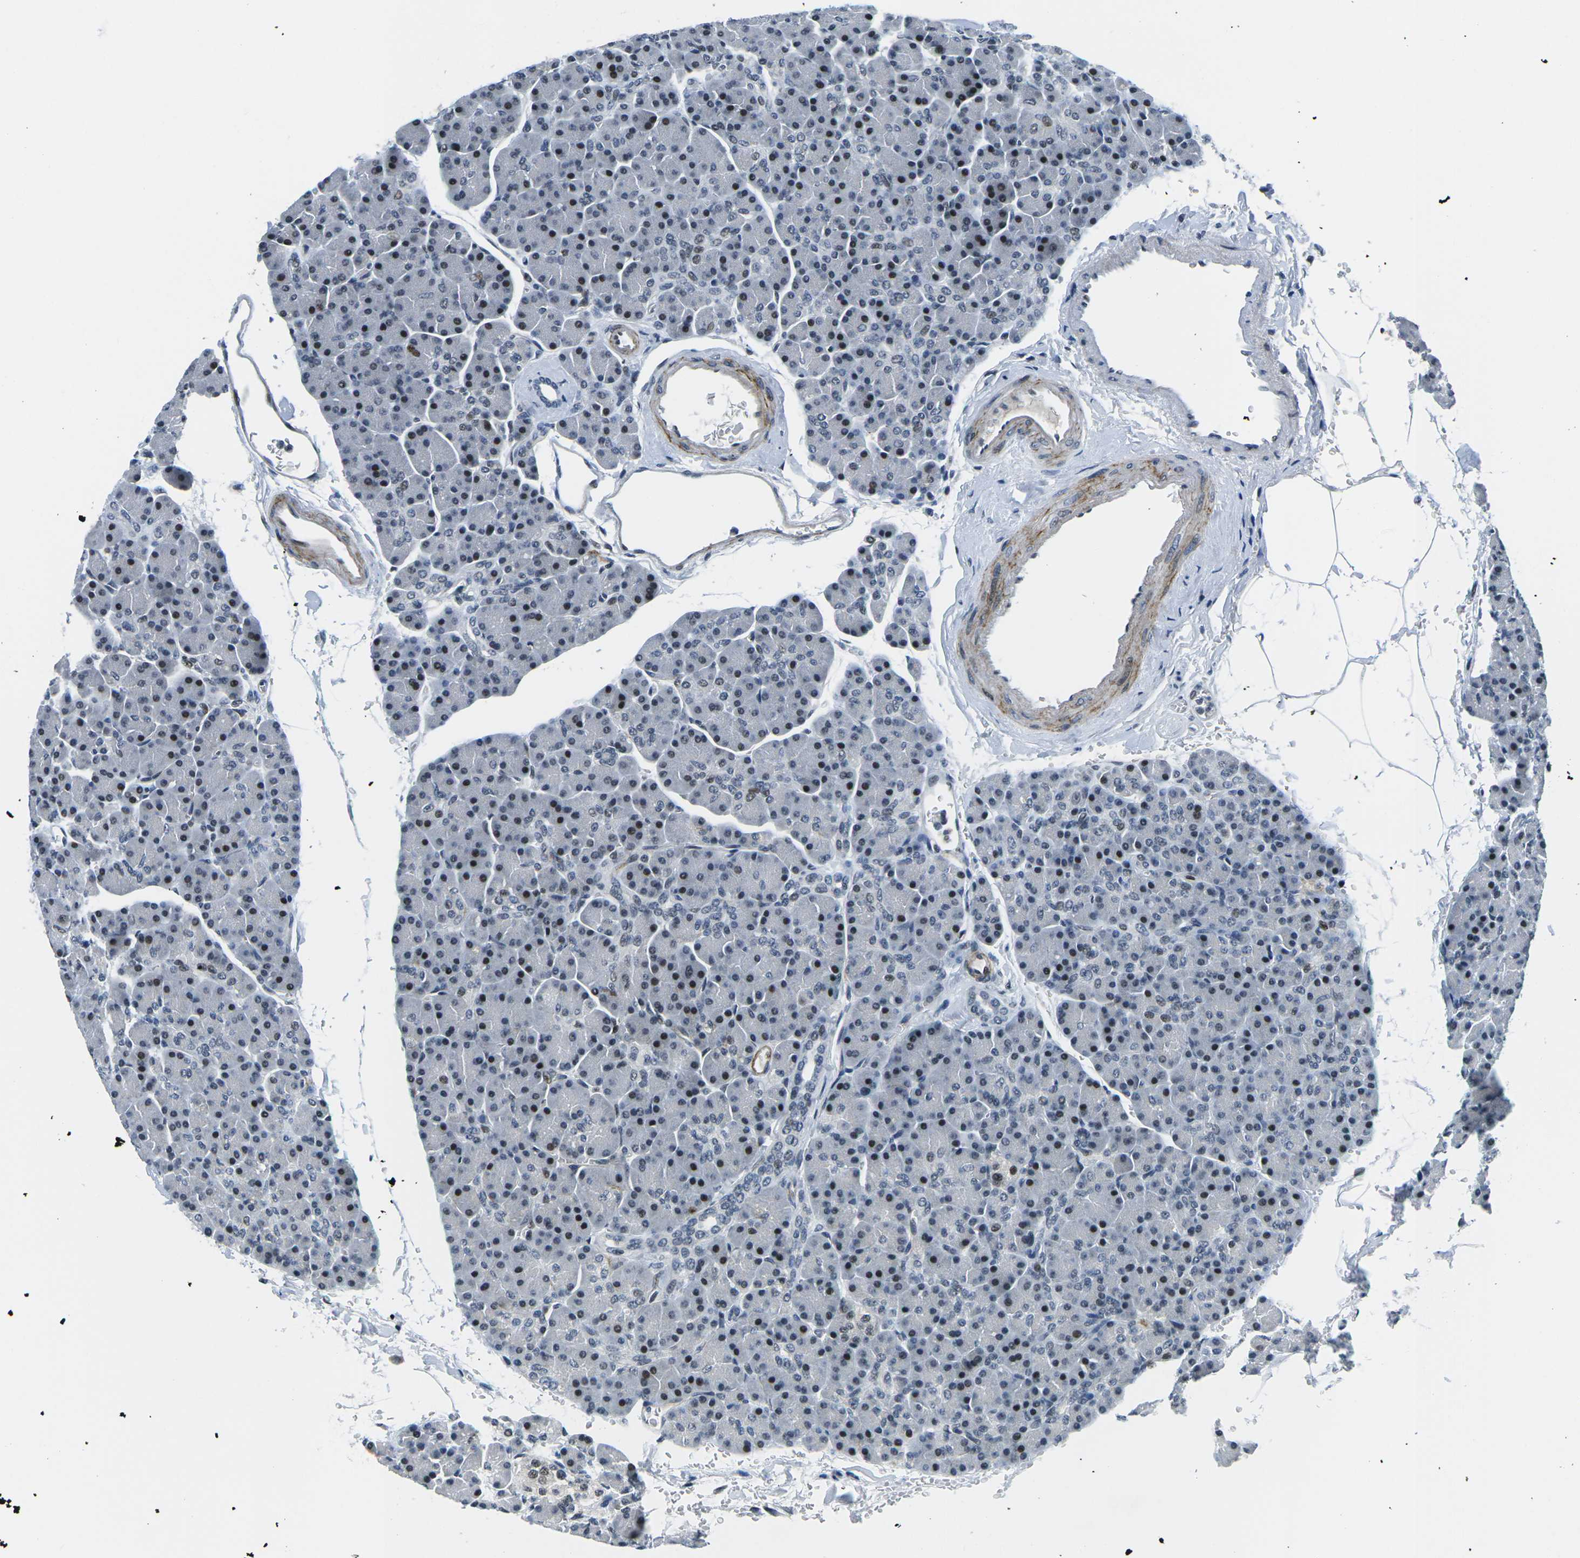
{"staining": {"intensity": "moderate", "quantity": "25%-75%", "location": "nuclear"}, "tissue": "pancreas", "cell_type": "Exocrine glandular cells", "image_type": "normal", "snomed": [{"axis": "morphology", "description": "Normal tissue, NOS"}, {"axis": "topography", "description": "Pancreas"}], "caption": "Approximately 25%-75% of exocrine glandular cells in normal human pancreas demonstrate moderate nuclear protein positivity as visualized by brown immunohistochemical staining.", "gene": "PRPF8", "patient": {"sex": "female", "age": 43}}